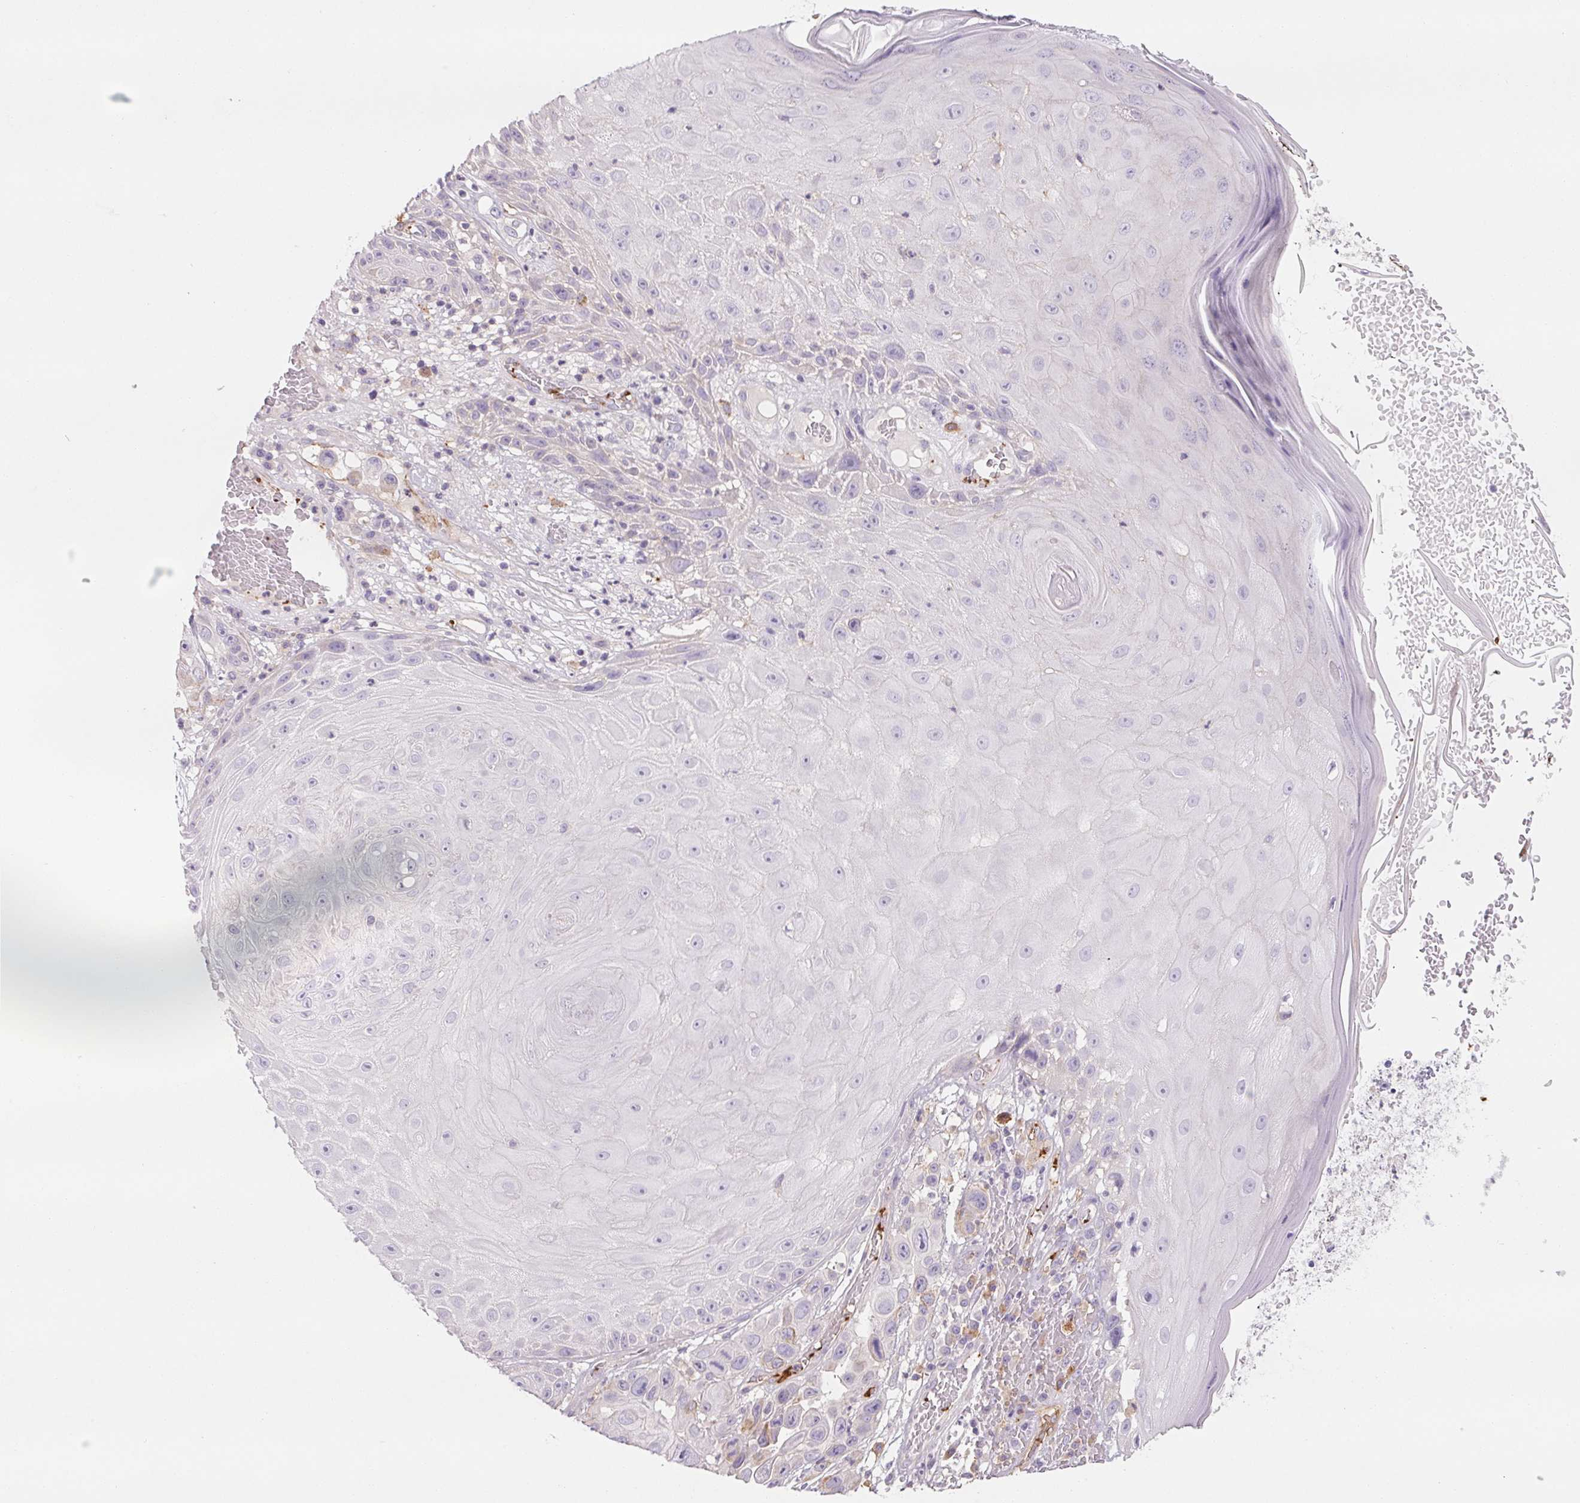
{"staining": {"intensity": "weak", "quantity": "25%-75%", "location": "cytoplasmic/membranous"}, "tissue": "skin cancer", "cell_type": "Tumor cells", "image_type": "cancer", "snomed": [{"axis": "morphology", "description": "Squamous cell carcinoma, NOS"}, {"axis": "topography", "description": "Skin"}], "caption": "This micrograph reveals skin cancer stained with immunohistochemistry to label a protein in brown. The cytoplasmic/membranous of tumor cells show weak positivity for the protein. Nuclei are counter-stained blue.", "gene": "ANKRD13B", "patient": {"sex": "male", "age": 81}}